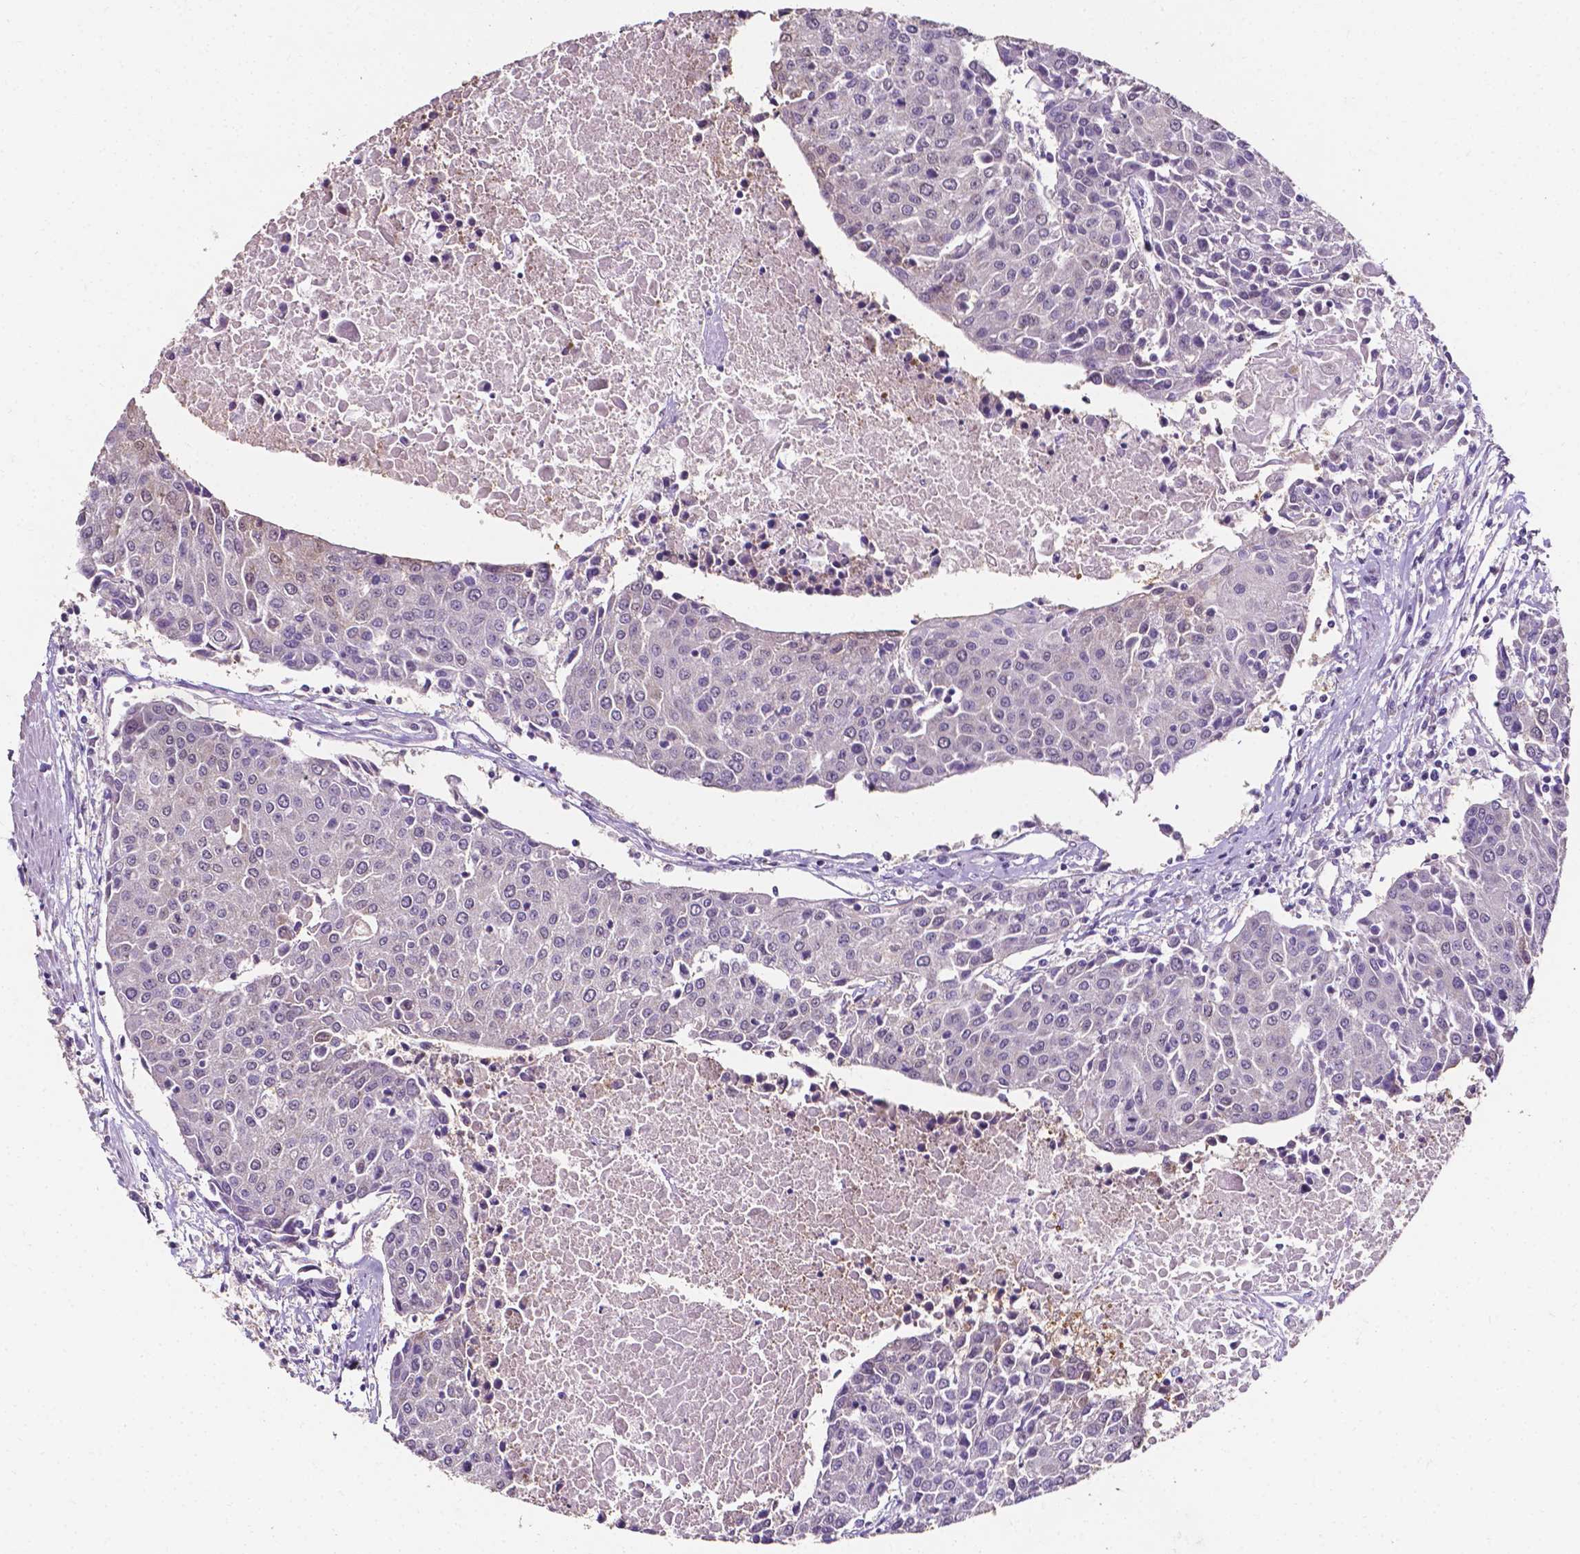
{"staining": {"intensity": "negative", "quantity": "none", "location": "none"}, "tissue": "urothelial cancer", "cell_type": "Tumor cells", "image_type": "cancer", "snomed": [{"axis": "morphology", "description": "Urothelial carcinoma, High grade"}, {"axis": "topography", "description": "Urinary bladder"}], "caption": "Immunohistochemistry of urothelial cancer reveals no positivity in tumor cells.", "gene": "PSAT1", "patient": {"sex": "female", "age": 85}}